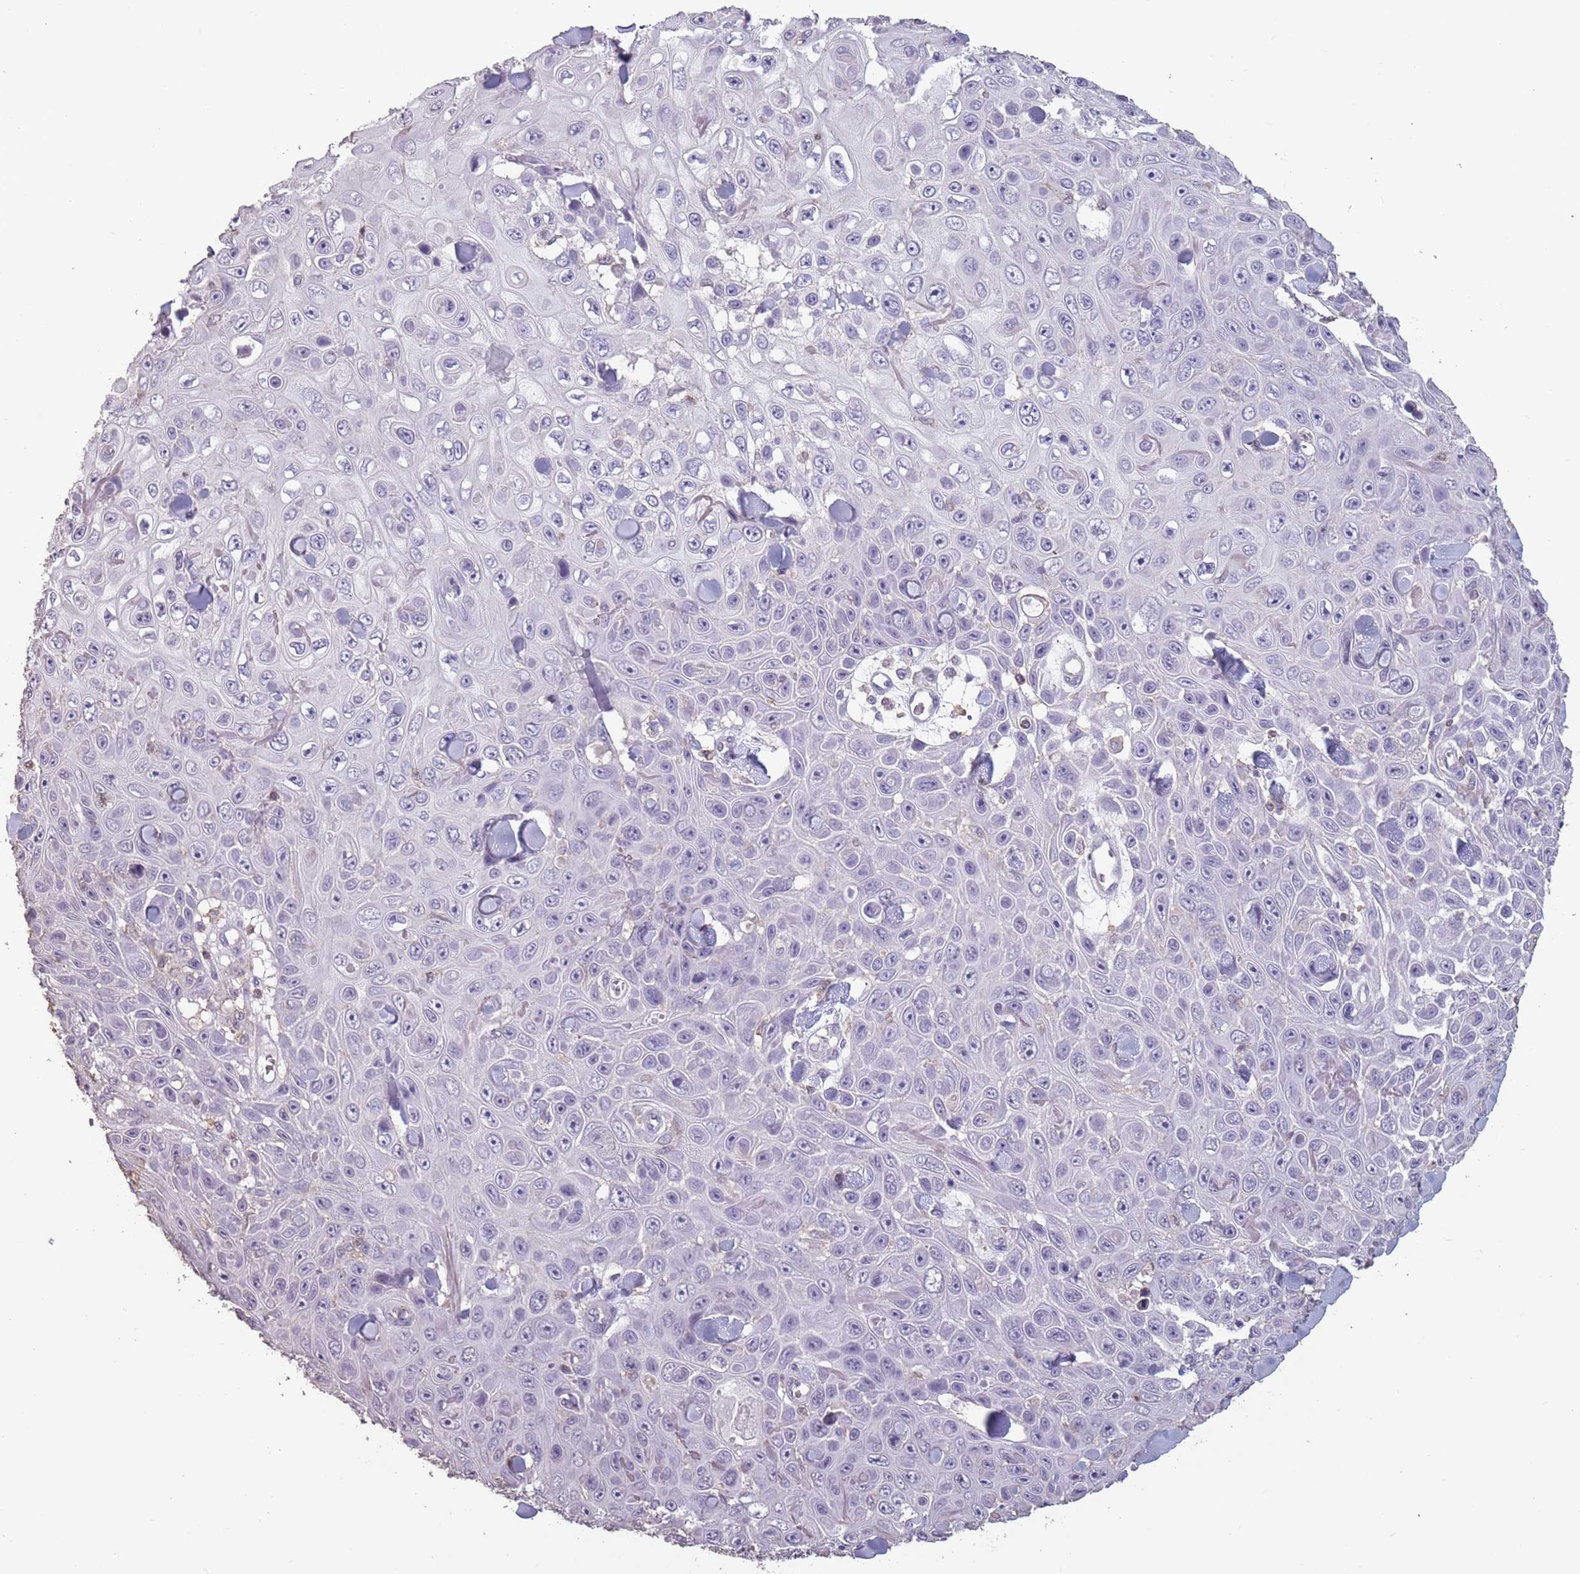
{"staining": {"intensity": "negative", "quantity": "none", "location": "none"}, "tissue": "skin cancer", "cell_type": "Tumor cells", "image_type": "cancer", "snomed": [{"axis": "morphology", "description": "Squamous cell carcinoma, NOS"}, {"axis": "topography", "description": "Skin"}], "caption": "Immunohistochemistry (IHC) of skin cancer reveals no expression in tumor cells.", "gene": "SUN5", "patient": {"sex": "male", "age": 82}}